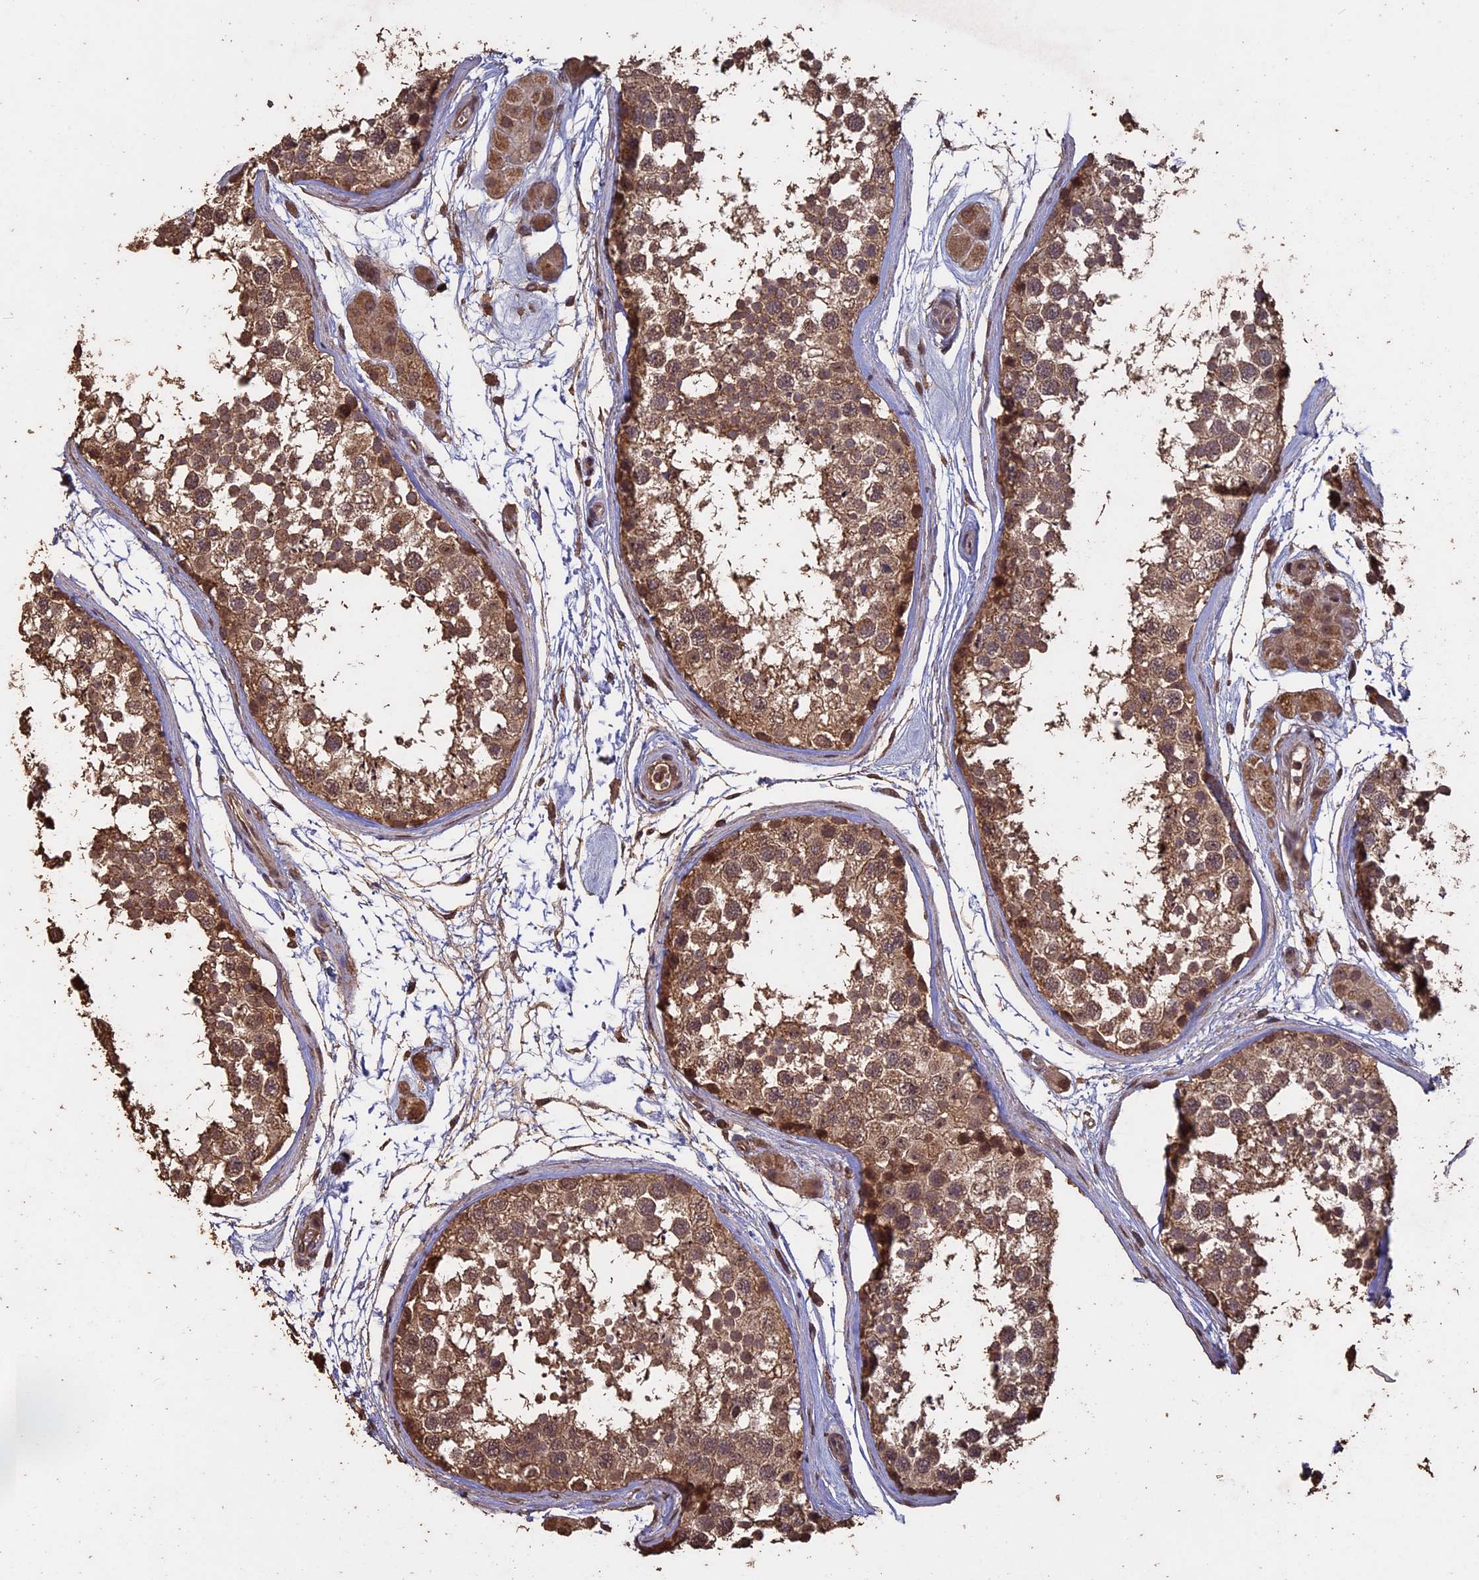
{"staining": {"intensity": "moderate", "quantity": ">75%", "location": "cytoplasmic/membranous"}, "tissue": "testis", "cell_type": "Cells in seminiferous ducts", "image_type": "normal", "snomed": [{"axis": "morphology", "description": "Normal tissue, NOS"}, {"axis": "topography", "description": "Testis"}], "caption": "Human testis stained for a protein (brown) reveals moderate cytoplasmic/membranous positive expression in about >75% of cells in seminiferous ducts.", "gene": "HUNK", "patient": {"sex": "male", "age": 56}}